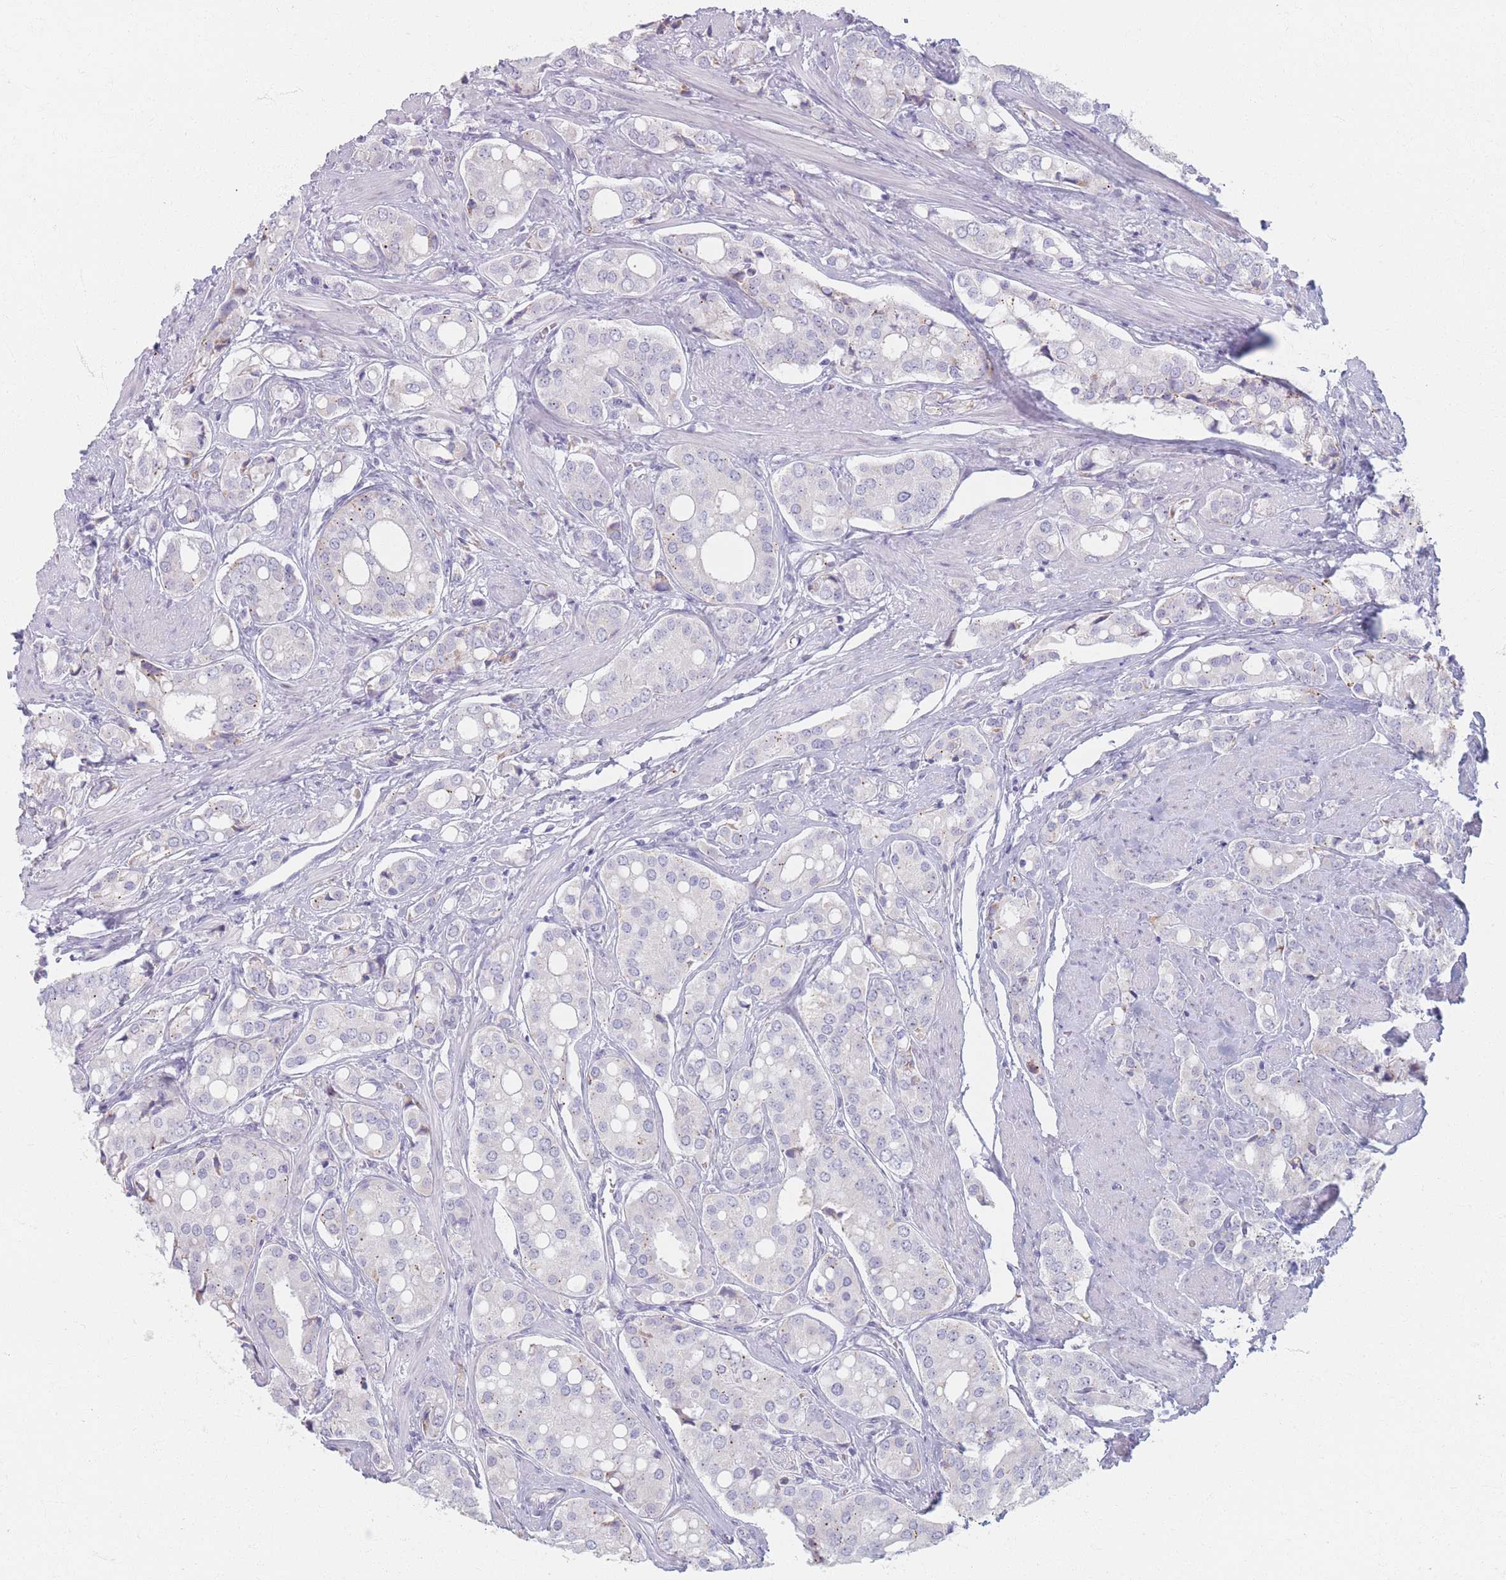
{"staining": {"intensity": "negative", "quantity": "none", "location": "none"}, "tissue": "prostate cancer", "cell_type": "Tumor cells", "image_type": "cancer", "snomed": [{"axis": "morphology", "description": "Adenocarcinoma, High grade"}, {"axis": "topography", "description": "Prostate"}], "caption": "An immunohistochemistry (IHC) micrograph of prostate high-grade adenocarcinoma is shown. There is no staining in tumor cells of prostate high-grade adenocarcinoma.", "gene": "PIGM", "patient": {"sex": "male", "age": 71}}